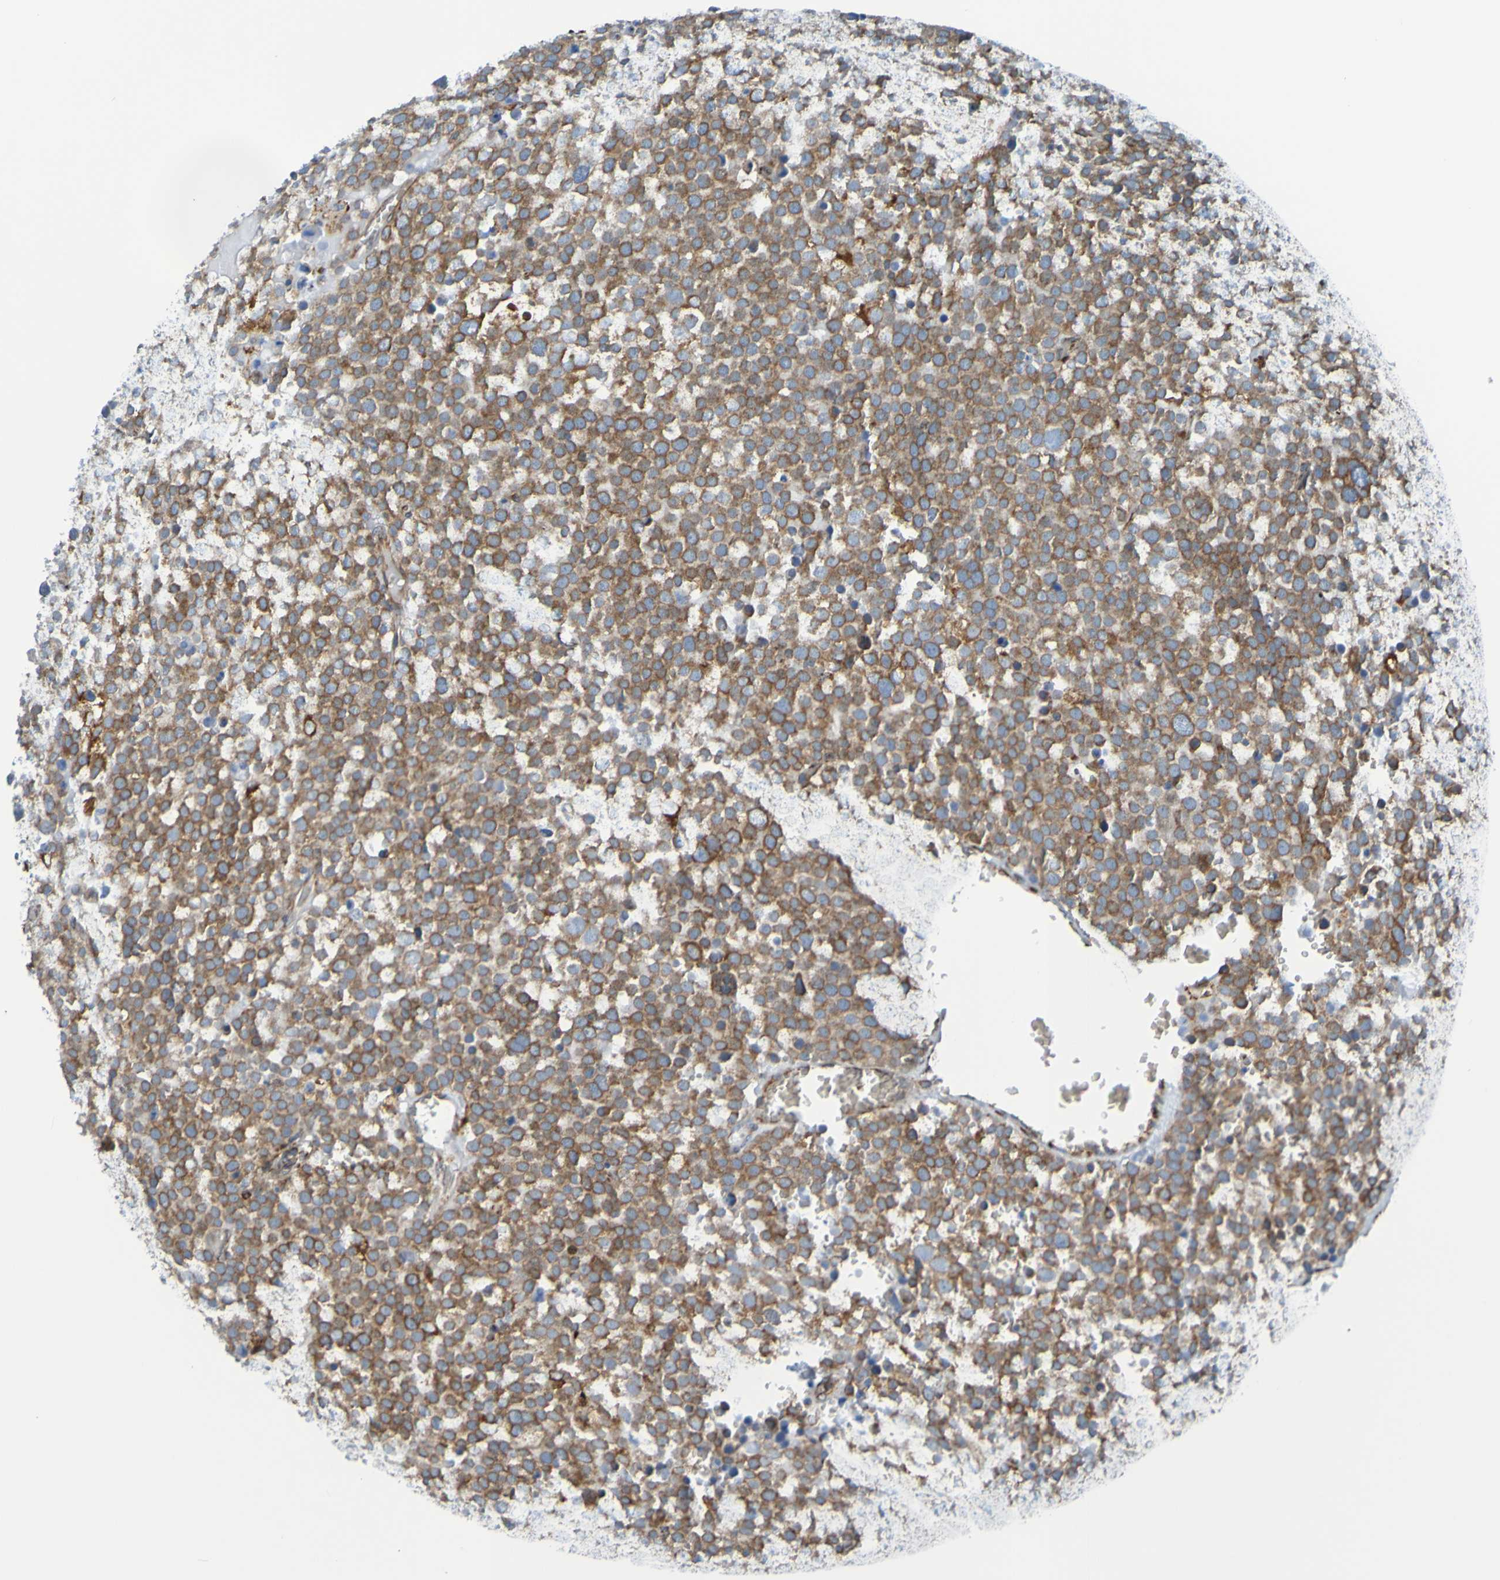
{"staining": {"intensity": "weak", "quantity": ">75%", "location": "cytoplasmic/membranous"}, "tissue": "testis cancer", "cell_type": "Tumor cells", "image_type": "cancer", "snomed": [{"axis": "morphology", "description": "Seminoma, NOS"}, {"axis": "topography", "description": "Testis"}], "caption": "A photomicrograph showing weak cytoplasmic/membranous positivity in approximately >75% of tumor cells in testis seminoma, as visualized by brown immunohistochemical staining.", "gene": "SSR1", "patient": {"sex": "male", "age": 71}}